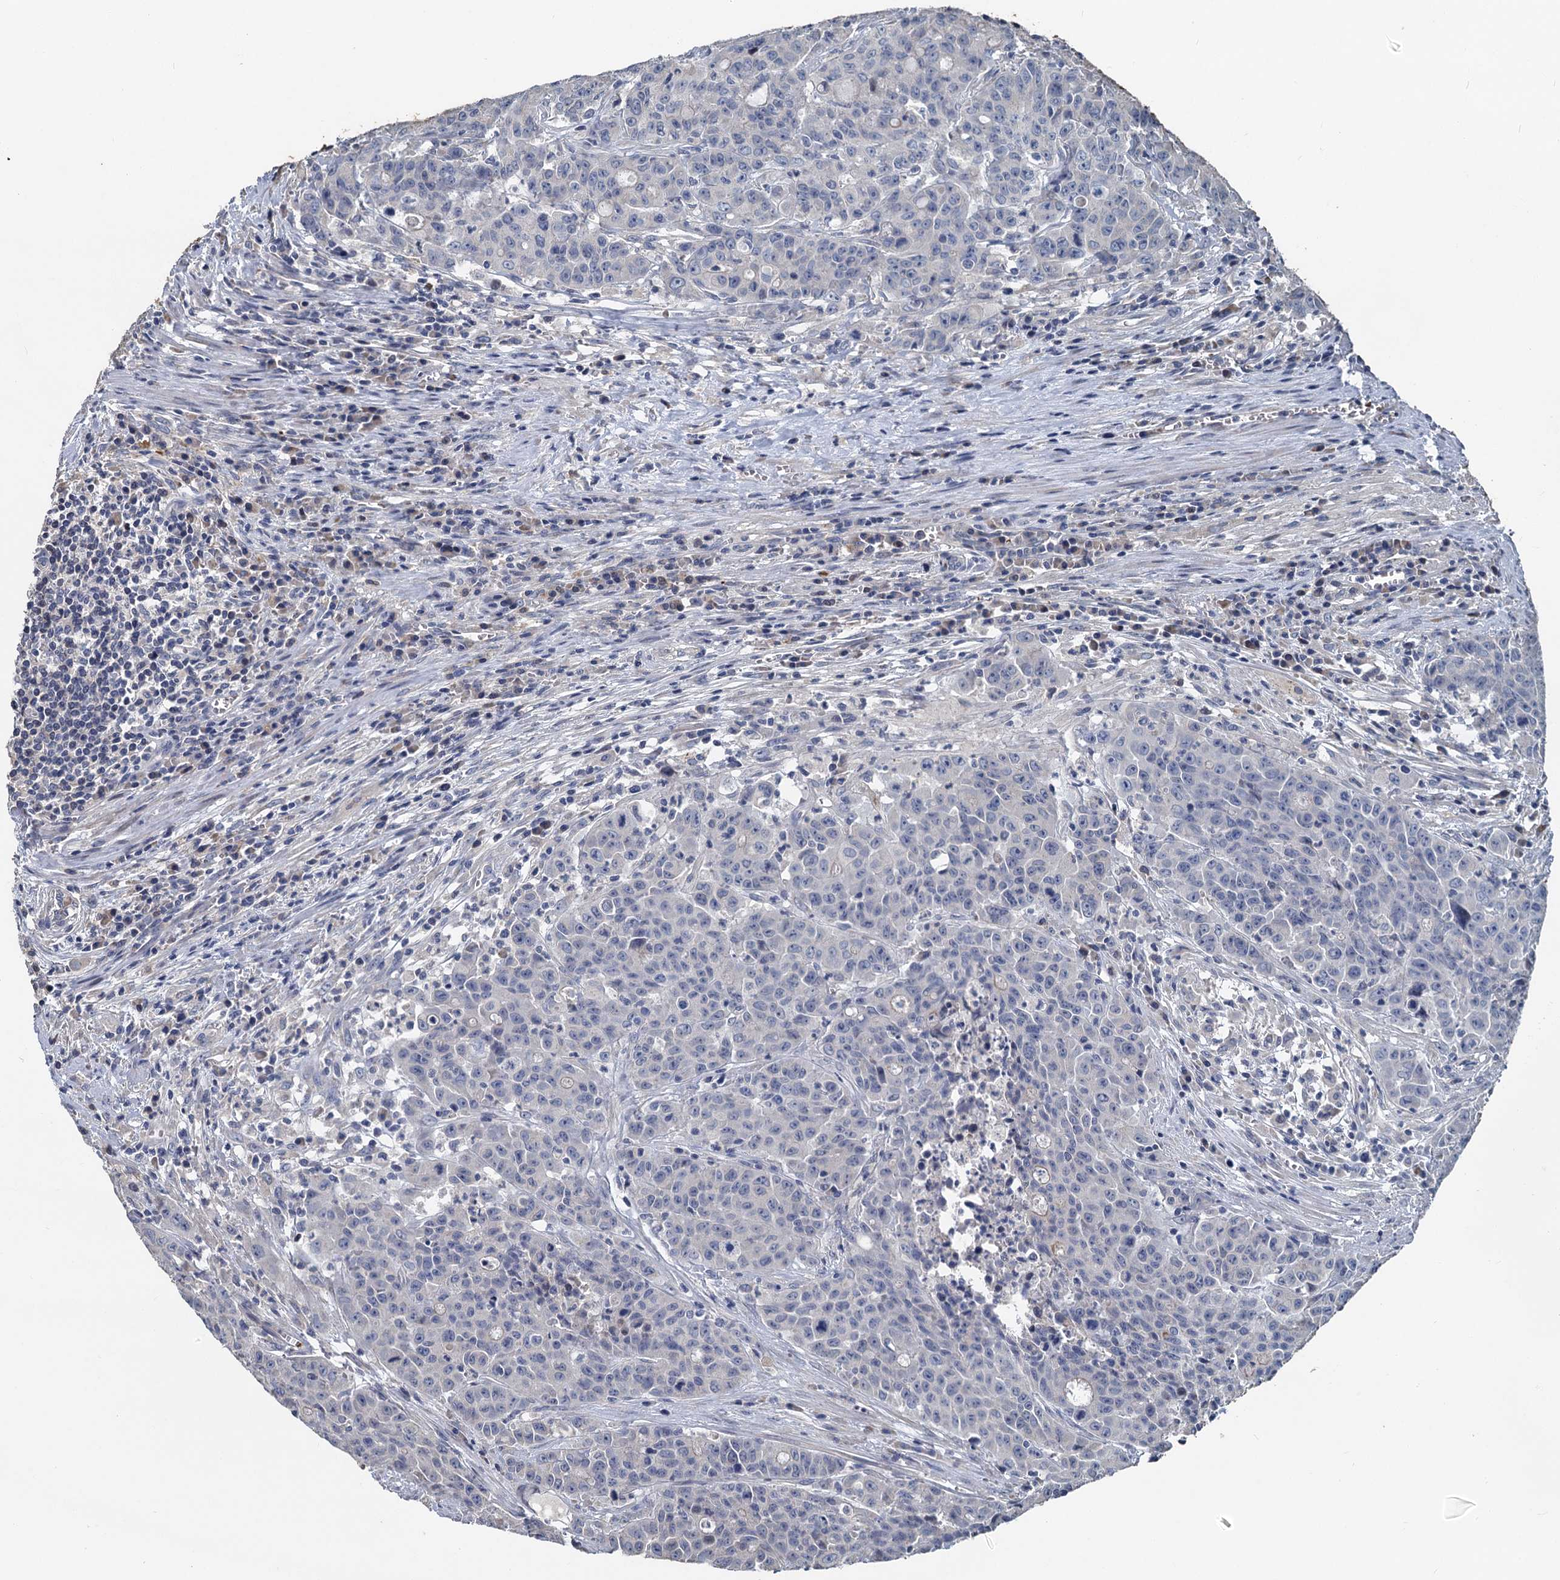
{"staining": {"intensity": "negative", "quantity": "none", "location": "none"}, "tissue": "colorectal cancer", "cell_type": "Tumor cells", "image_type": "cancer", "snomed": [{"axis": "morphology", "description": "Adenocarcinoma, NOS"}, {"axis": "topography", "description": "Colon"}], "caption": "A high-resolution histopathology image shows immunohistochemistry staining of colorectal cancer, which reveals no significant expression in tumor cells. (DAB immunohistochemistry (IHC) with hematoxylin counter stain).", "gene": "TCTN2", "patient": {"sex": "male", "age": 62}}